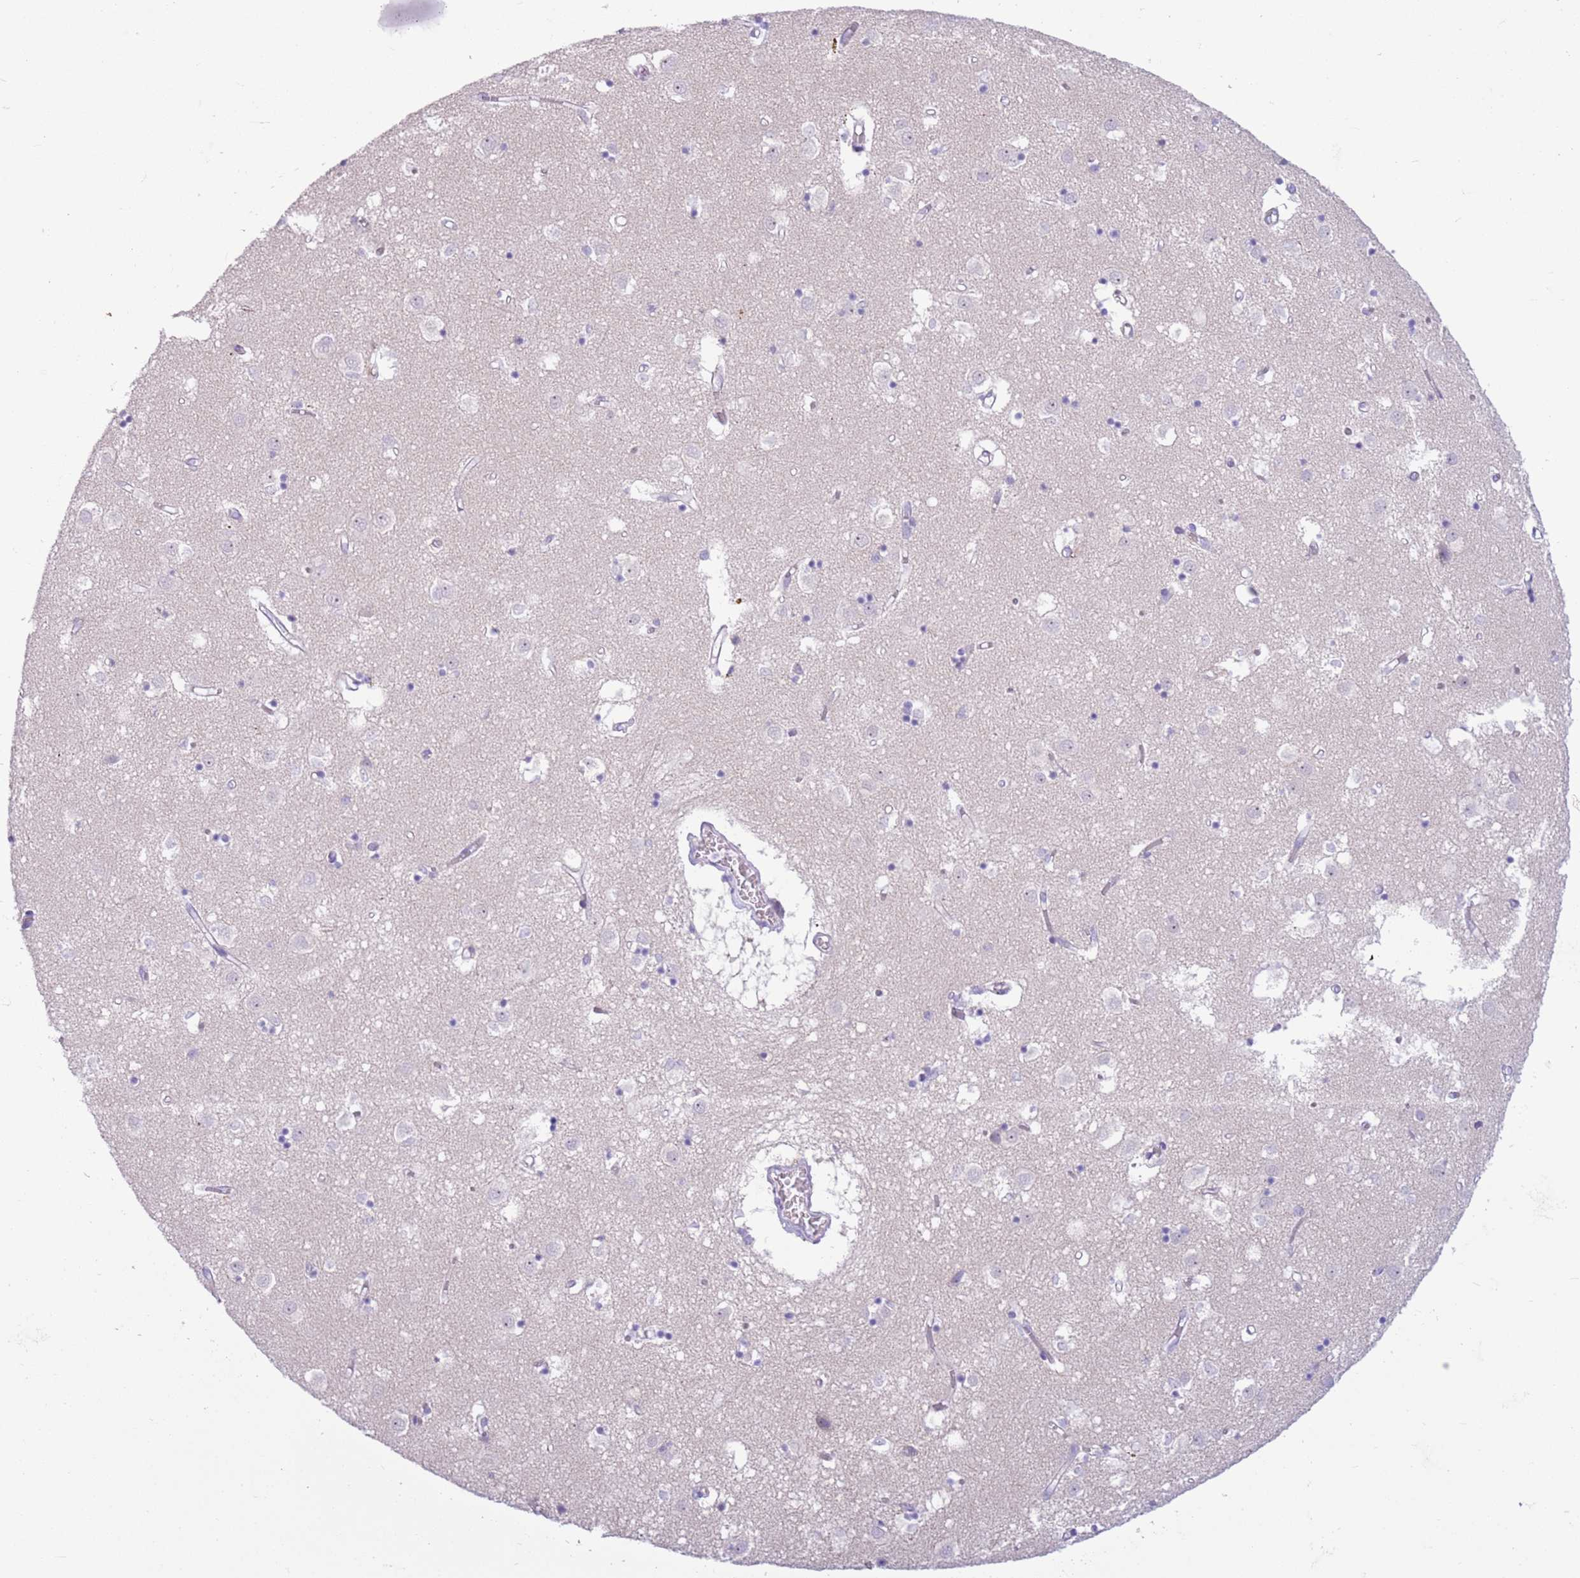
{"staining": {"intensity": "negative", "quantity": "none", "location": "none"}, "tissue": "caudate", "cell_type": "Glial cells", "image_type": "normal", "snomed": [{"axis": "morphology", "description": "Normal tissue, NOS"}, {"axis": "topography", "description": "Lateral ventricle wall"}], "caption": "High power microscopy micrograph of an immunohistochemistry (IHC) micrograph of unremarkable caudate, revealing no significant staining in glial cells.", "gene": "SNX6", "patient": {"sex": "male", "age": 70}}